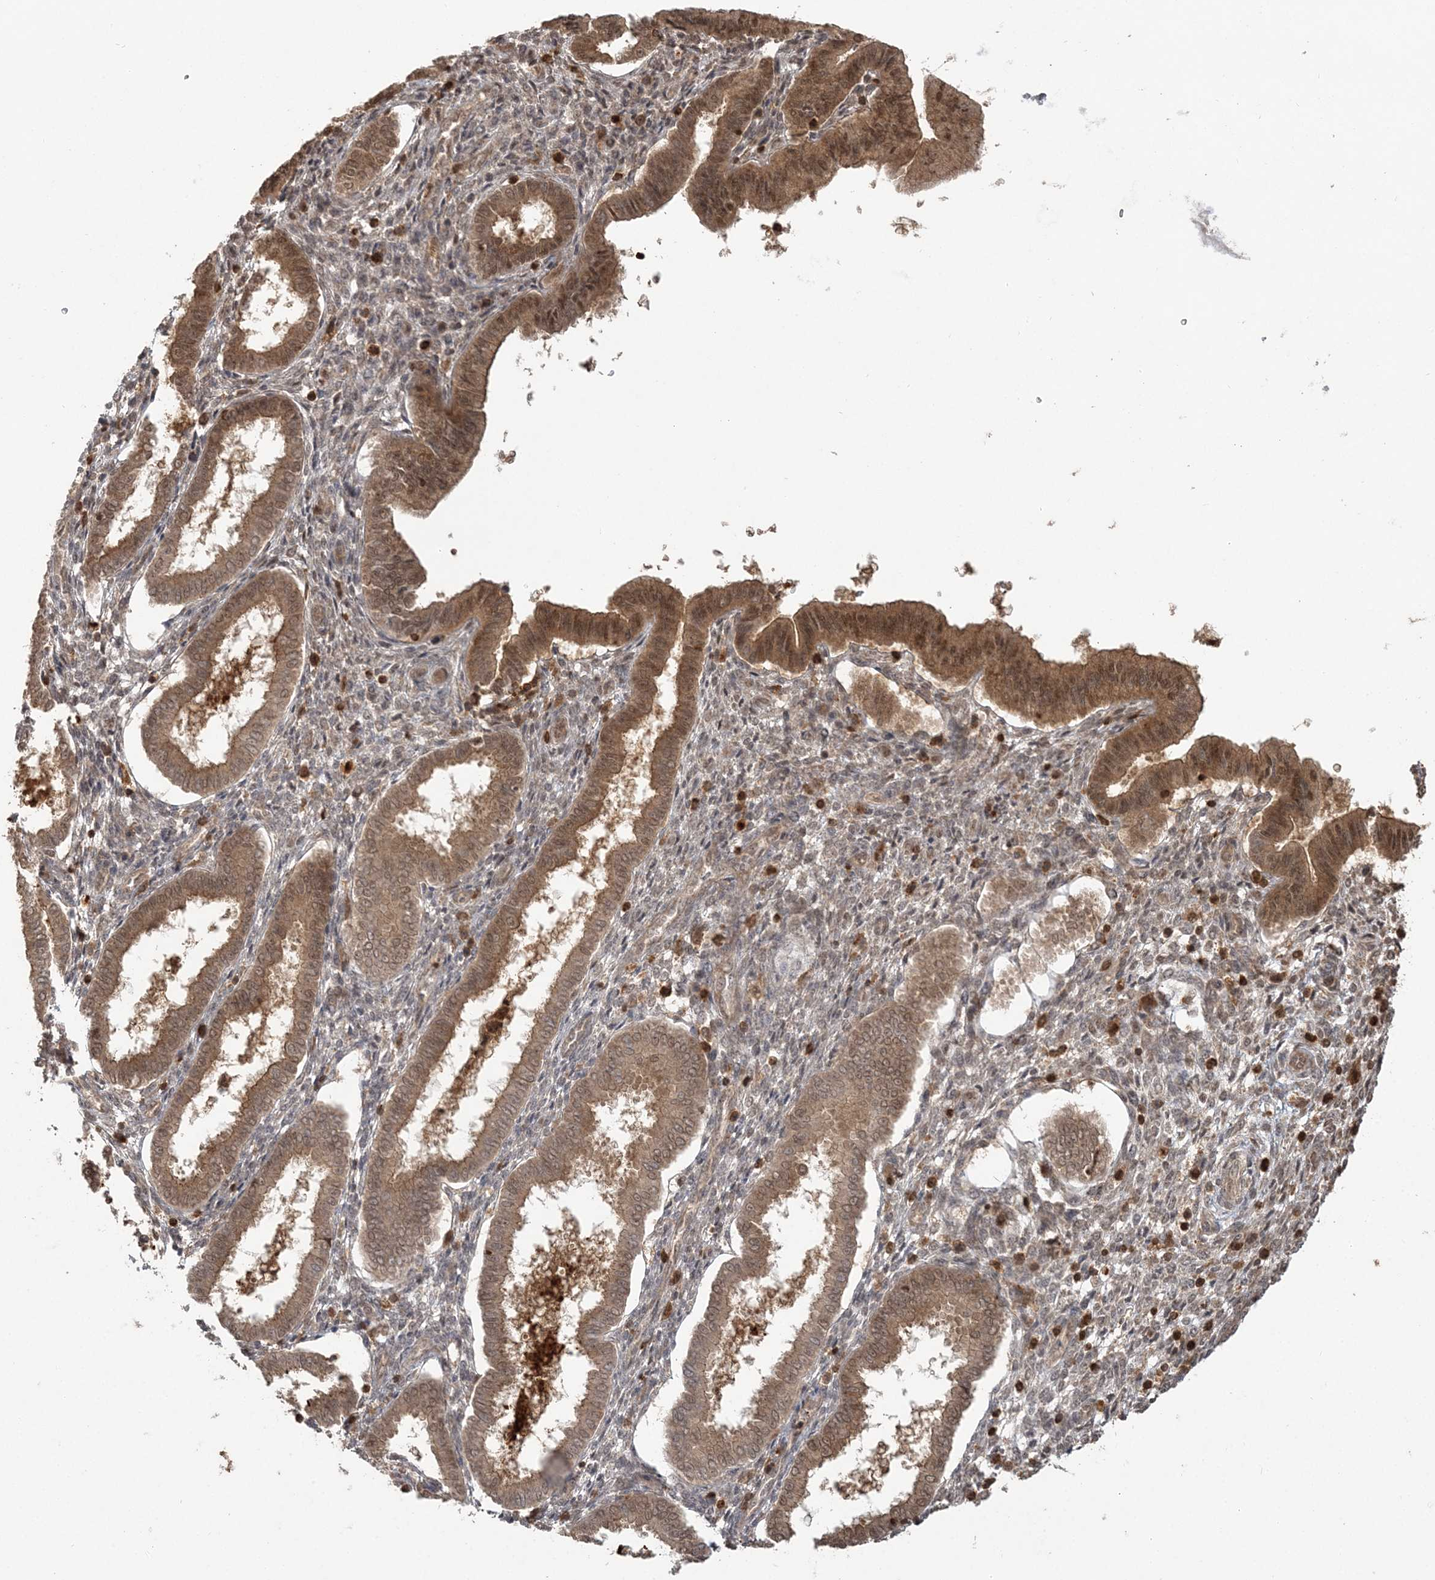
{"staining": {"intensity": "moderate", "quantity": "<25%", "location": "cytoplasmic/membranous"}, "tissue": "endometrium", "cell_type": "Cells in endometrial stroma", "image_type": "normal", "snomed": [{"axis": "morphology", "description": "Normal tissue, NOS"}, {"axis": "topography", "description": "Endometrium"}], "caption": "Benign endometrium was stained to show a protein in brown. There is low levels of moderate cytoplasmic/membranous expression in approximately <25% of cells in endometrial stroma. (IHC, brightfield microscopy, high magnification).", "gene": "CAB39", "patient": {"sex": "female", "age": 24}}